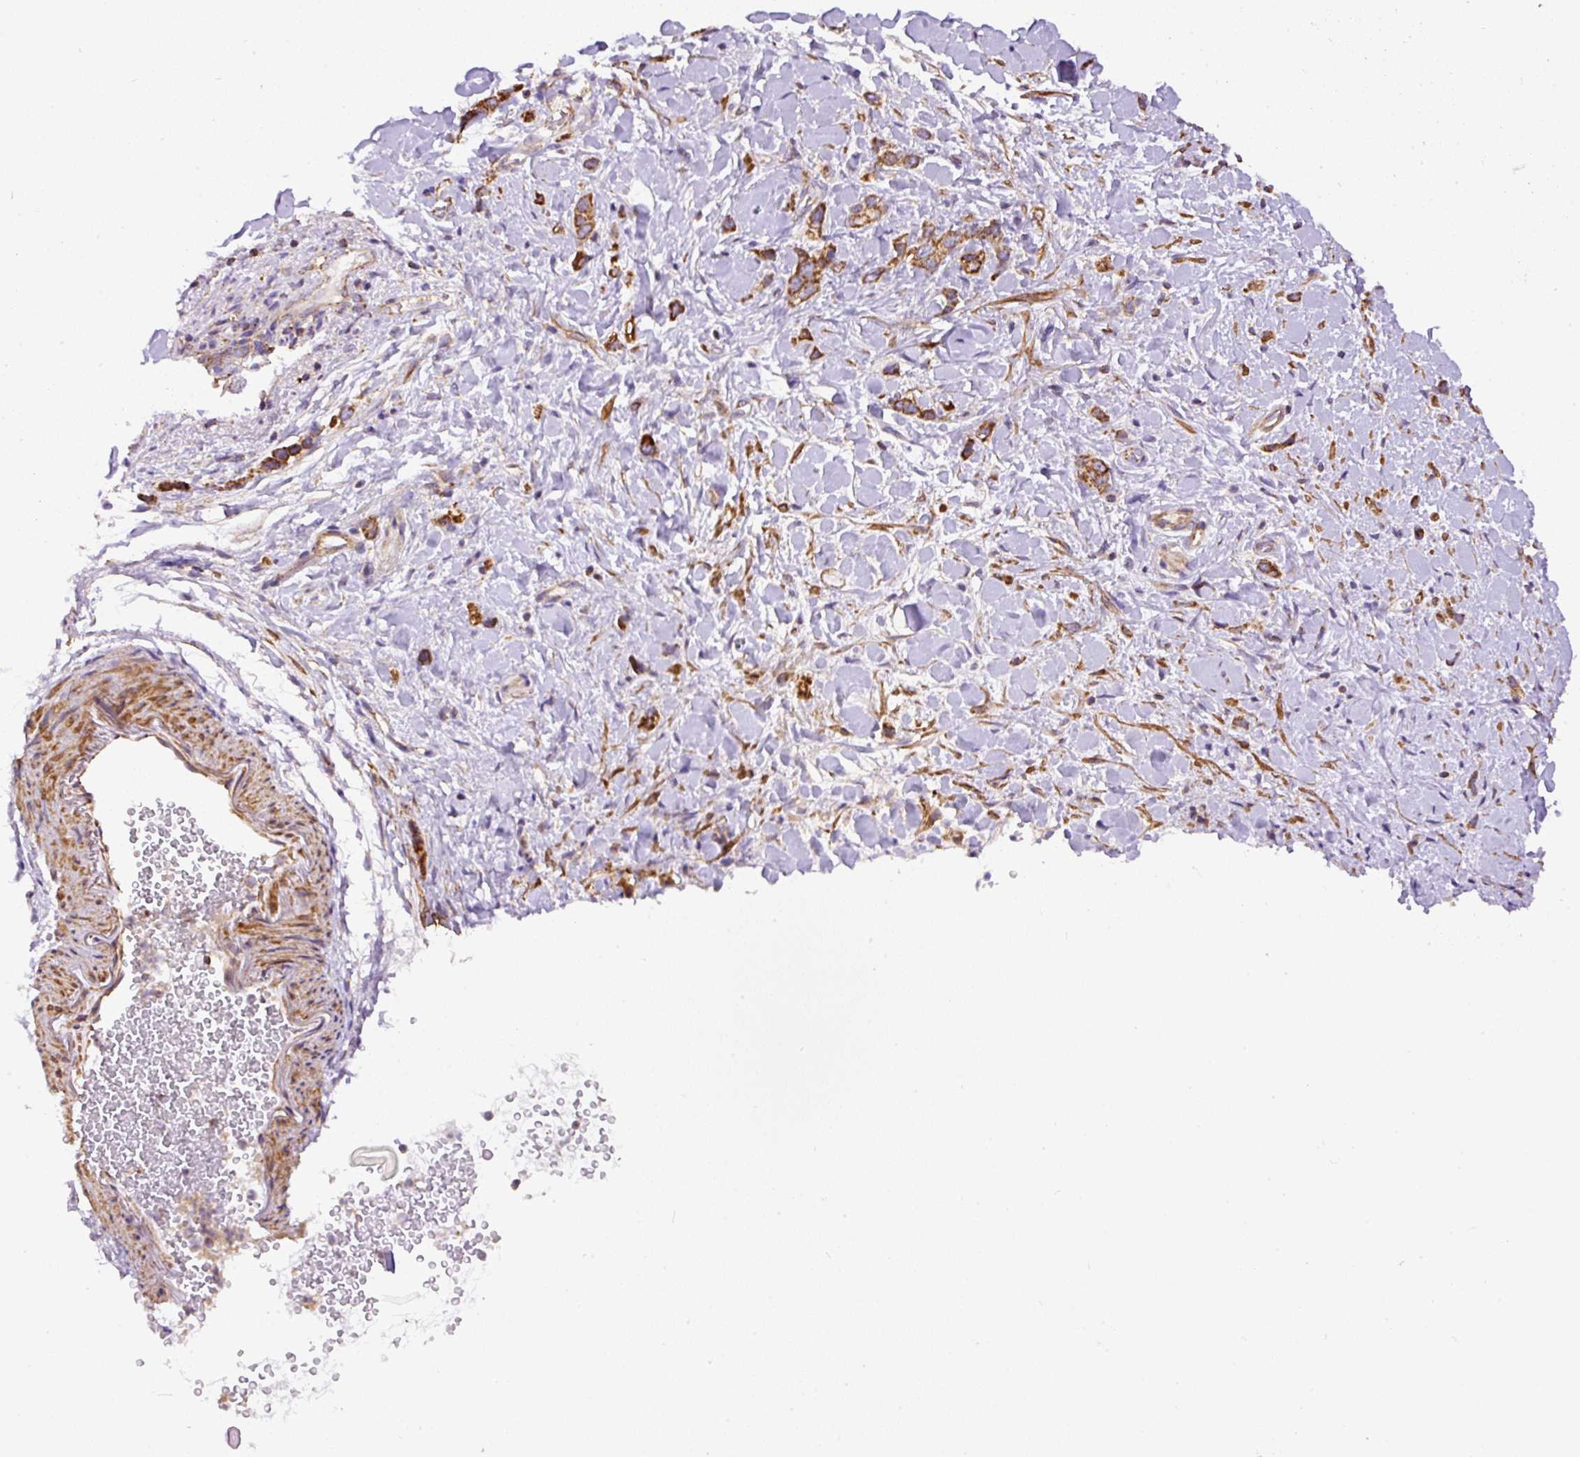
{"staining": {"intensity": "strong", "quantity": ">75%", "location": "cytoplasmic/membranous"}, "tissue": "stomach cancer", "cell_type": "Tumor cells", "image_type": "cancer", "snomed": [{"axis": "morphology", "description": "Adenocarcinoma, NOS"}, {"axis": "topography", "description": "Stomach"}], "caption": "Stomach cancer (adenocarcinoma) stained for a protein (brown) demonstrates strong cytoplasmic/membranous positive staining in approximately >75% of tumor cells.", "gene": "NDUFAF2", "patient": {"sex": "female", "age": 65}}